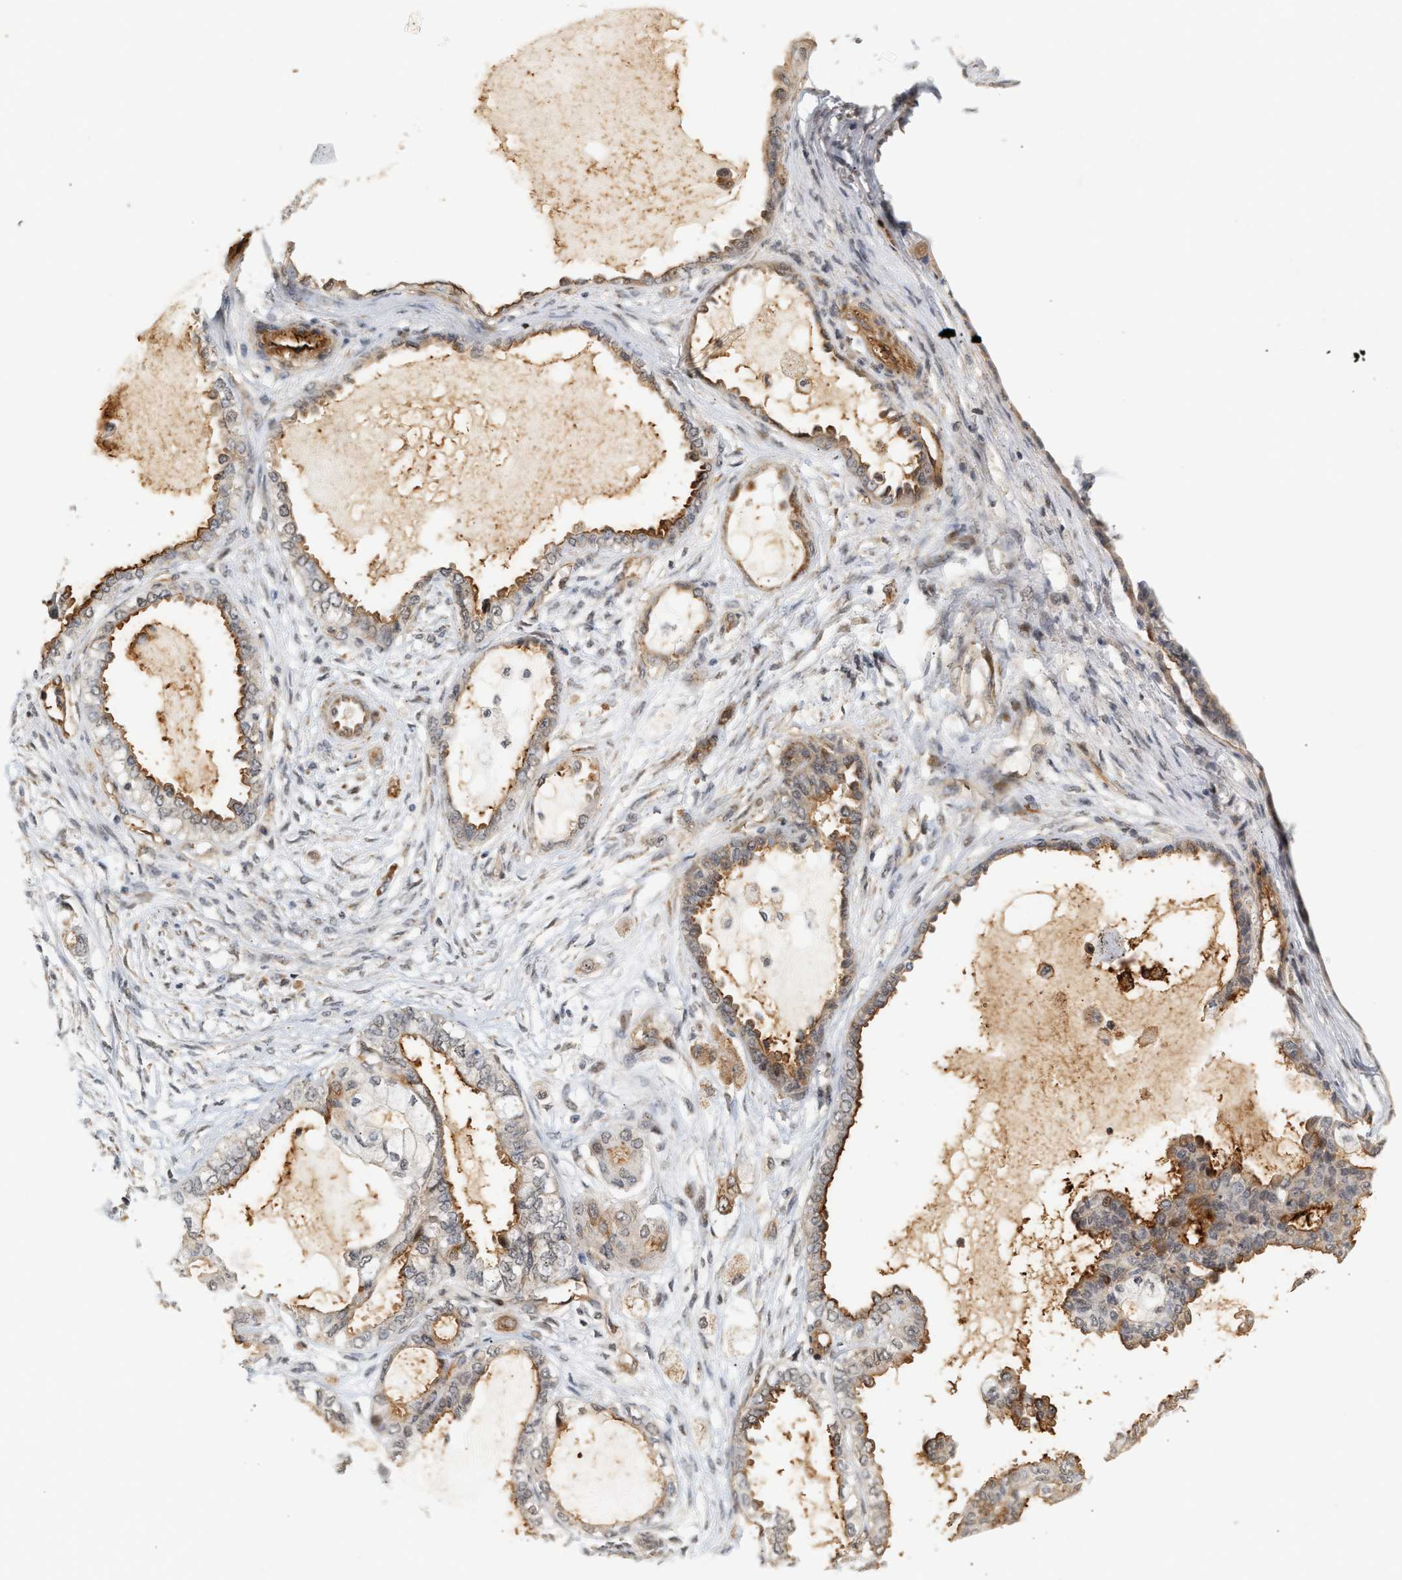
{"staining": {"intensity": "moderate", "quantity": "<25%", "location": "cytoplasmic/membranous"}, "tissue": "ovarian cancer", "cell_type": "Tumor cells", "image_type": "cancer", "snomed": [{"axis": "morphology", "description": "Carcinoma, NOS"}, {"axis": "morphology", "description": "Carcinoma, endometroid"}, {"axis": "topography", "description": "Ovary"}], "caption": "Approximately <25% of tumor cells in human ovarian carcinoma show moderate cytoplasmic/membranous protein staining as visualized by brown immunohistochemical staining.", "gene": "PLXND1", "patient": {"sex": "female", "age": 50}}